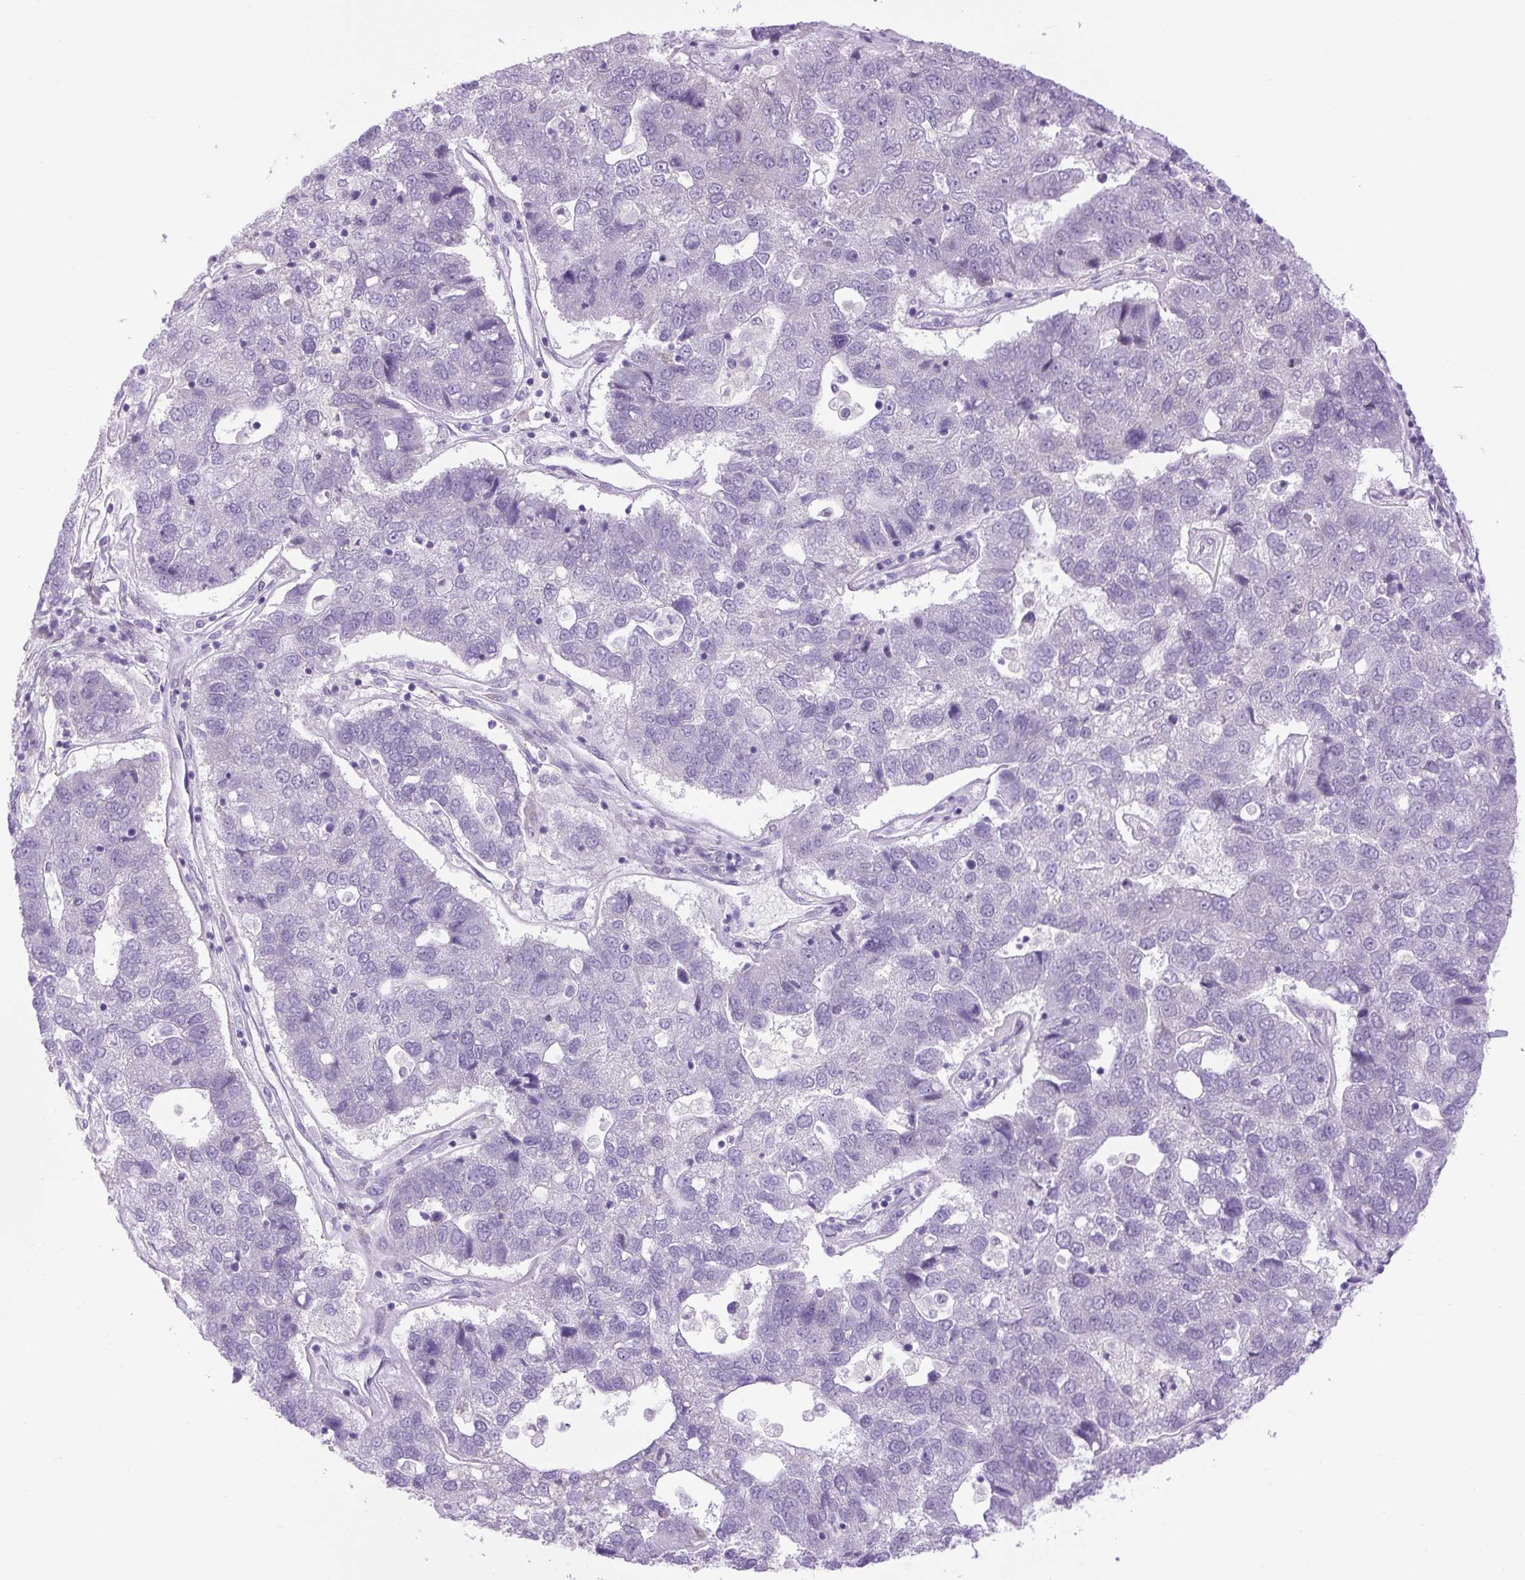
{"staining": {"intensity": "negative", "quantity": "none", "location": "none"}, "tissue": "pancreatic cancer", "cell_type": "Tumor cells", "image_type": "cancer", "snomed": [{"axis": "morphology", "description": "Adenocarcinoma, NOS"}, {"axis": "topography", "description": "Pancreas"}], "caption": "Immunohistochemistry image of neoplastic tissue: human pancreatic cancer (adenocarcinoma) stained with DAB (3,3'-diaminobenzidine) demonstrates no significant protein expression in tumor cells.", "gene": "SCO2", "patient": {"sex": "female", "age": 61}}